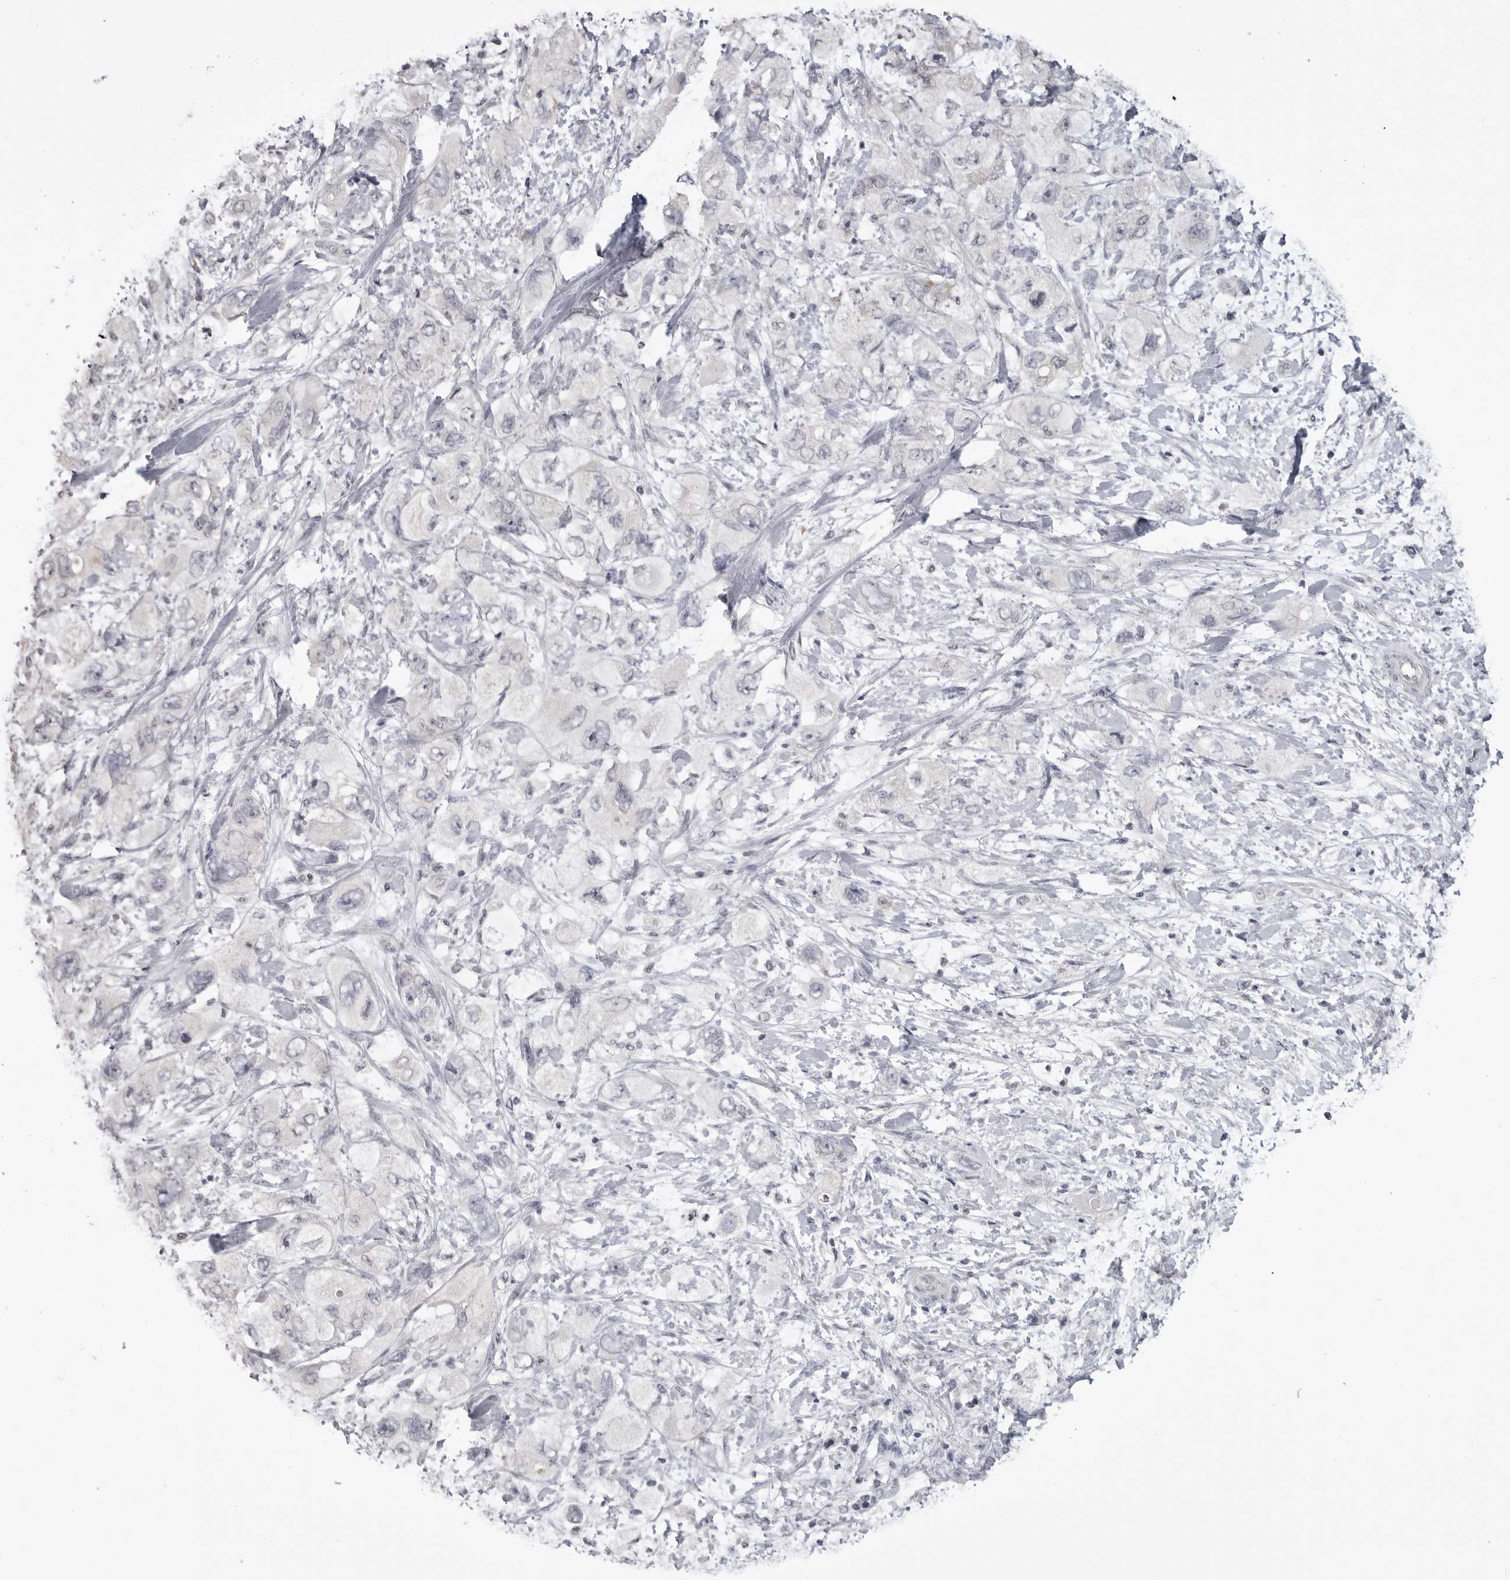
{"staining": {"intensity": "negative", "quantity": "none", "location": "none"}, "tissue": "pancreatic cancer", "cell_type": "Tumor cells", "image_type": "cancer", "snomed": [{"axis": "morphology", "description": "Adenocarcinoma, NOS"}, {"axis": "topography", "description": "Pancreas"}], "caption": "A high-resolution micrograph shows immunohistochemistry (IHC) staining of pancreatic cancer (adenocarcinoma), which shows no significant expression in tumor cells. (Stains: DAB immunohistochemistry with hematoxylin counter stain, Microscopy: brightfield microscopy at high magnification).", "gene": "GPN2", "patient": {"sex": "female", "age": 73}}